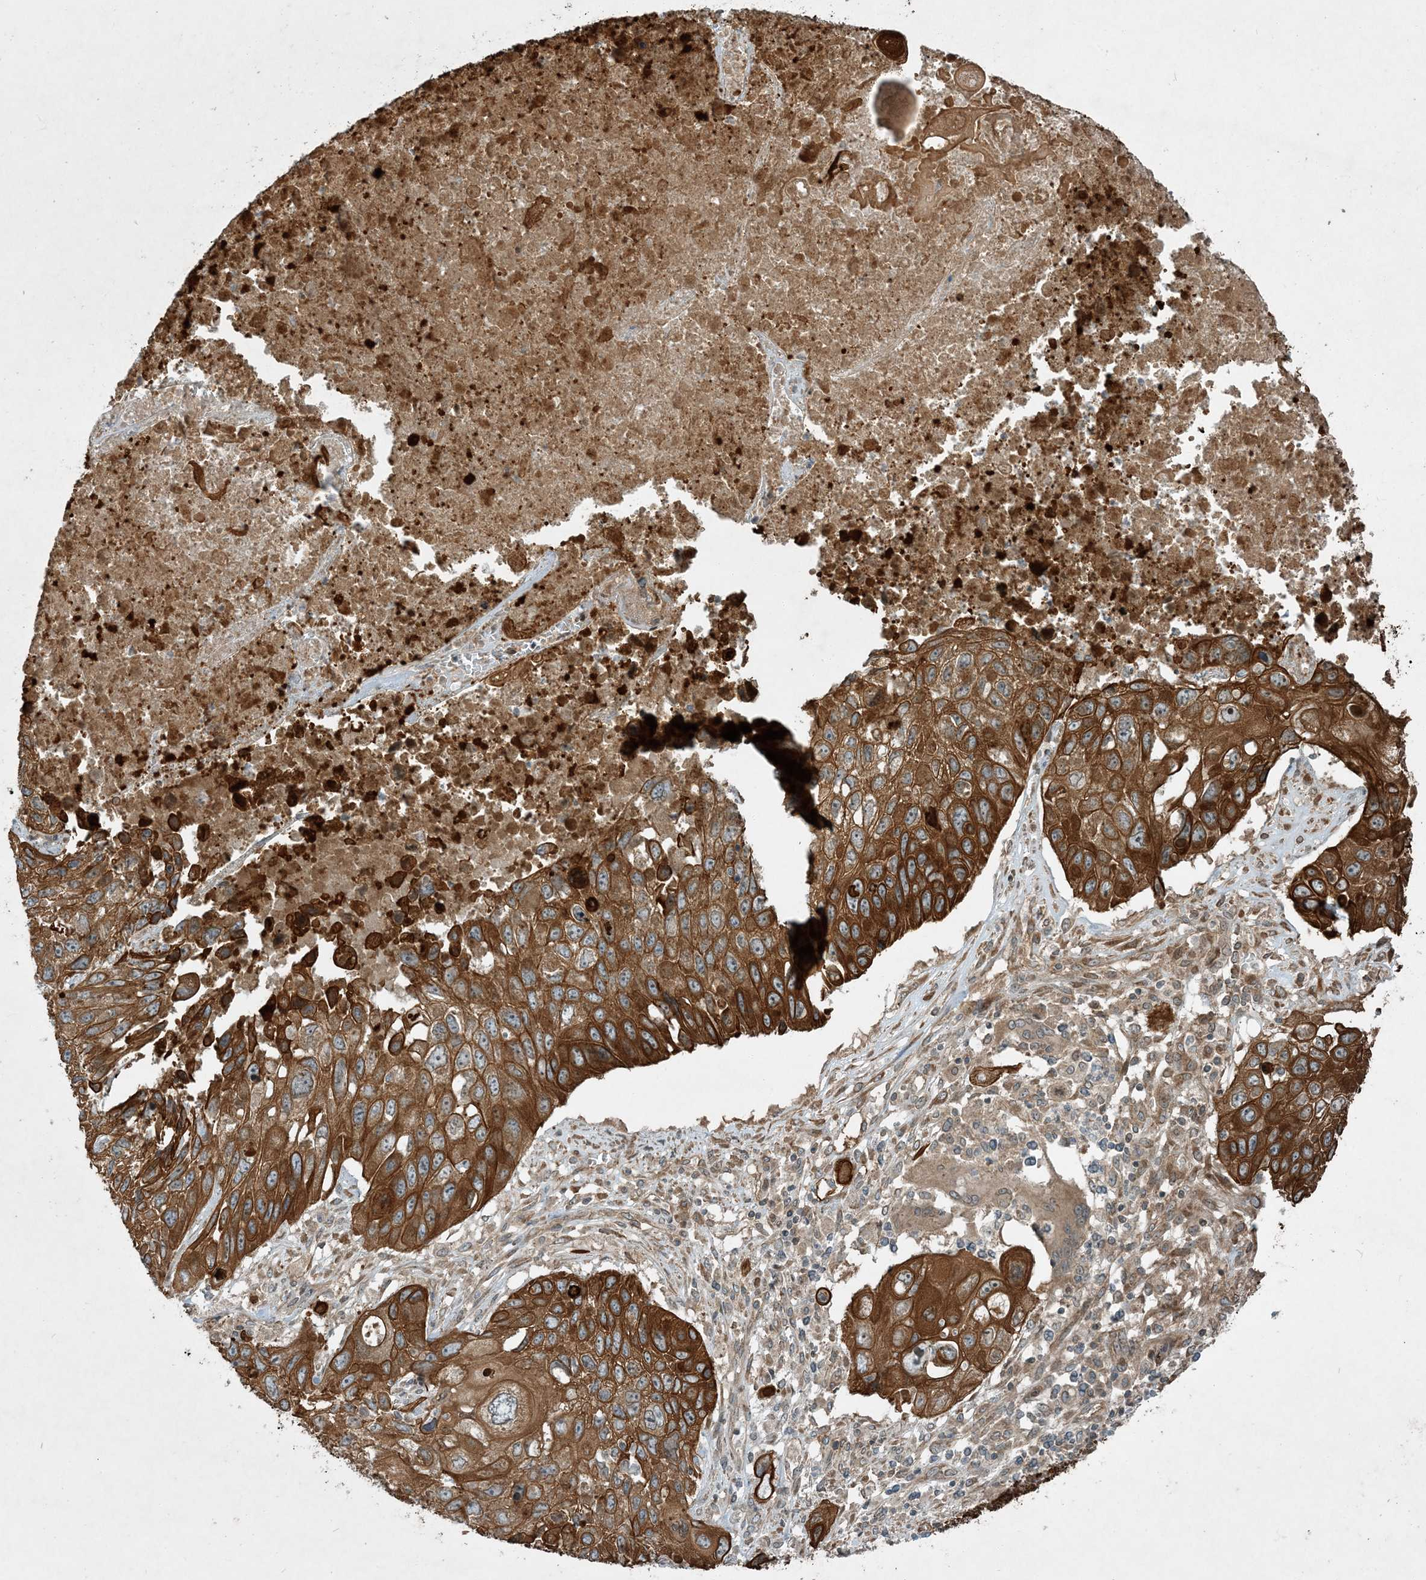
{"staining": {"intensity": "strong", "quantity": ">75%", "location": "cytoplasmic/membranous"}, "tissue": "lung cancer", "cell_type": "Tumor cells", "image_type": "cancer", "snomed": [{"axis": "morphology", "description": "Squamous cell carcinoma, NOS"}, {"axis": "topography", "description": "Lung"}], "caption": "Protein expression analysis of human lung cancer (squamous cell carcinoma) reveals strong cytoplasmic/membranous positivity in about >75% of tumor cells.", "gene": "COMMD8", "patient": {"sex": "male", "age": 61}}